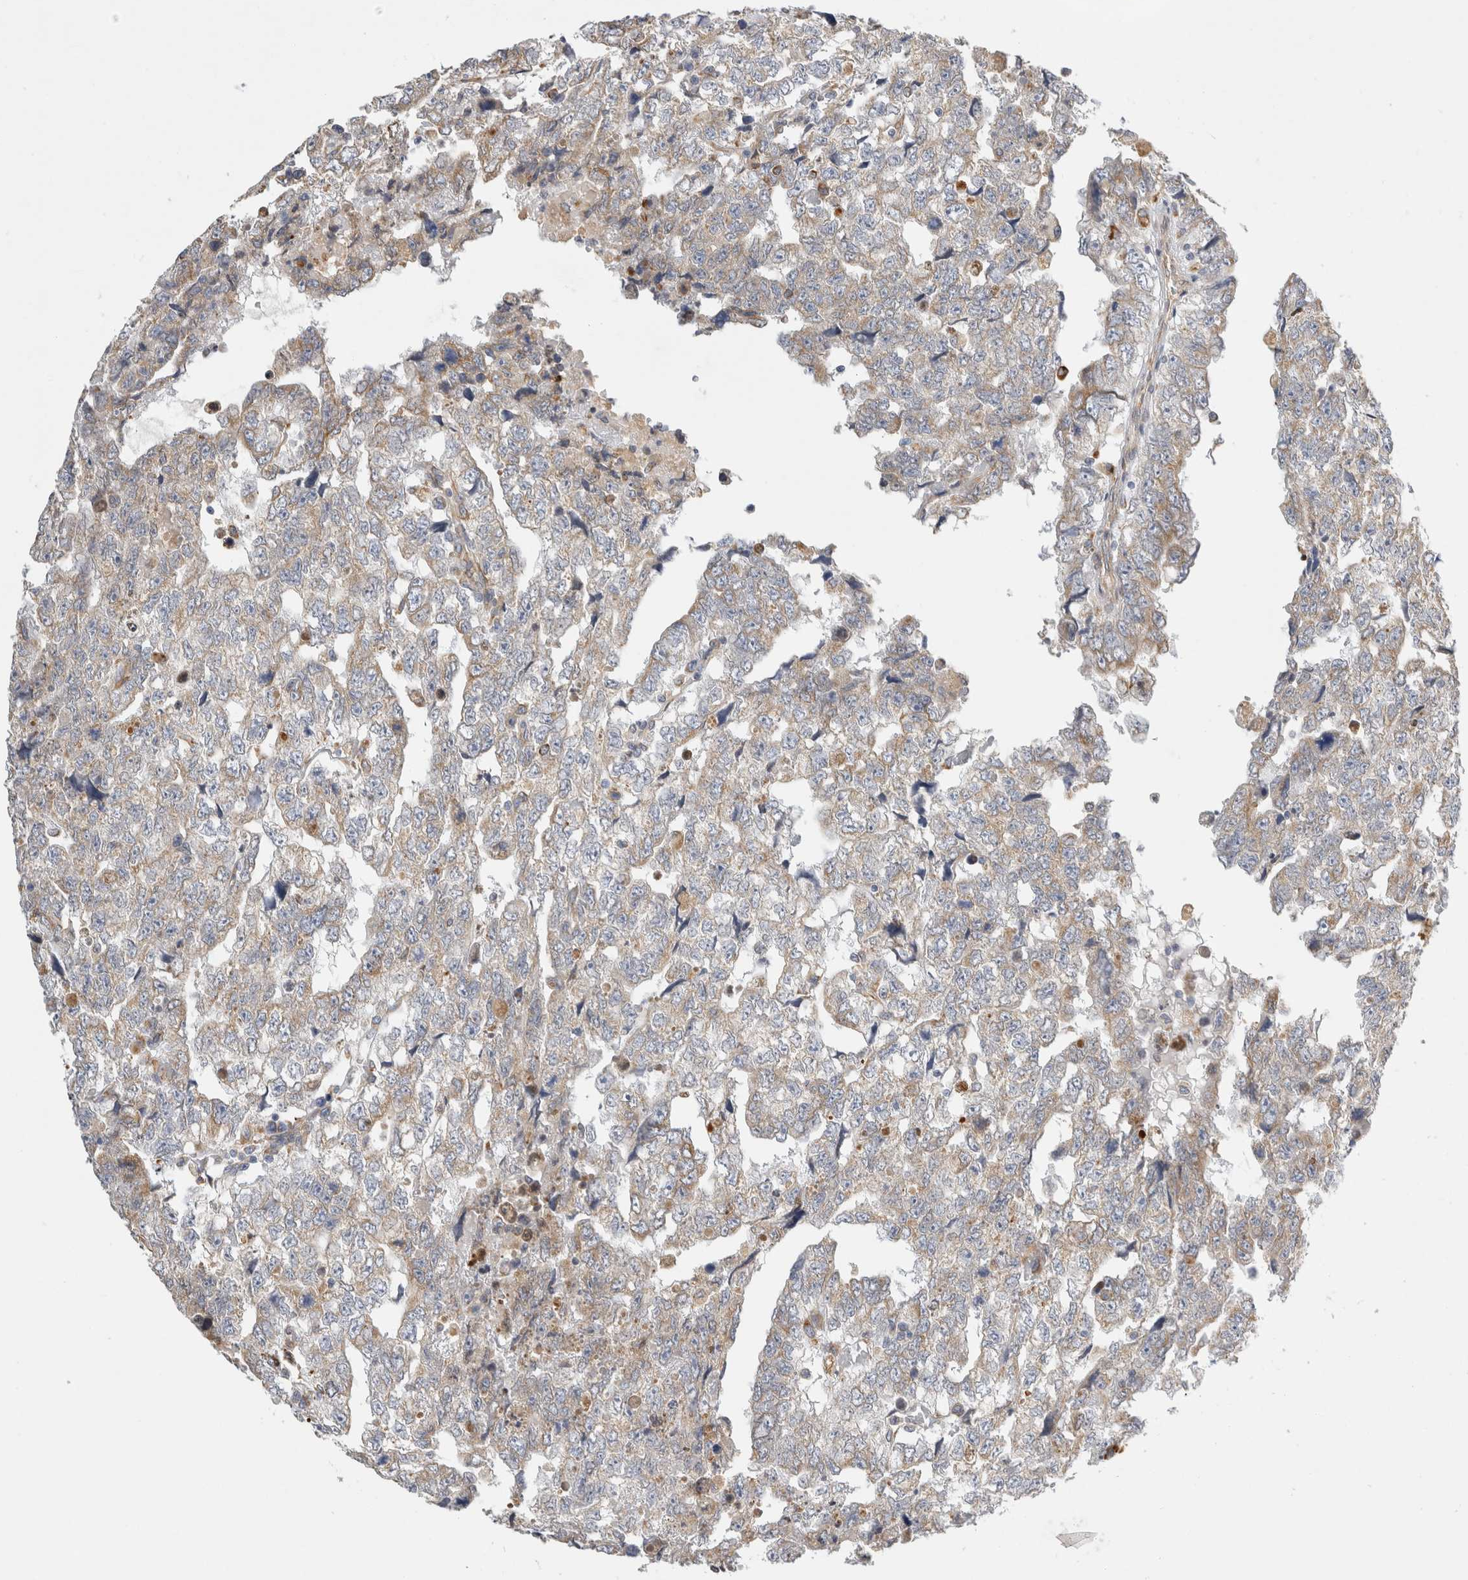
{"staining": {"intensity": "weak", "quantity": "<25%", "location": "cytoplasmic/membranous"}, "tissue": "testis cancer", "cell_type": "Tumor cells", "image_type": "cancer", "snomed": [{"axis": "morphology", "description": "Carcinoma, Embryonal, NOS"}, {"axis": "topography", "description": "Testis"}], "caption": "Tumor cells show no significant protein expression in testis cancer (embryonal carcinoma).", "gene": "RPN2", "patient": {"sex": "male", "age": 36}}